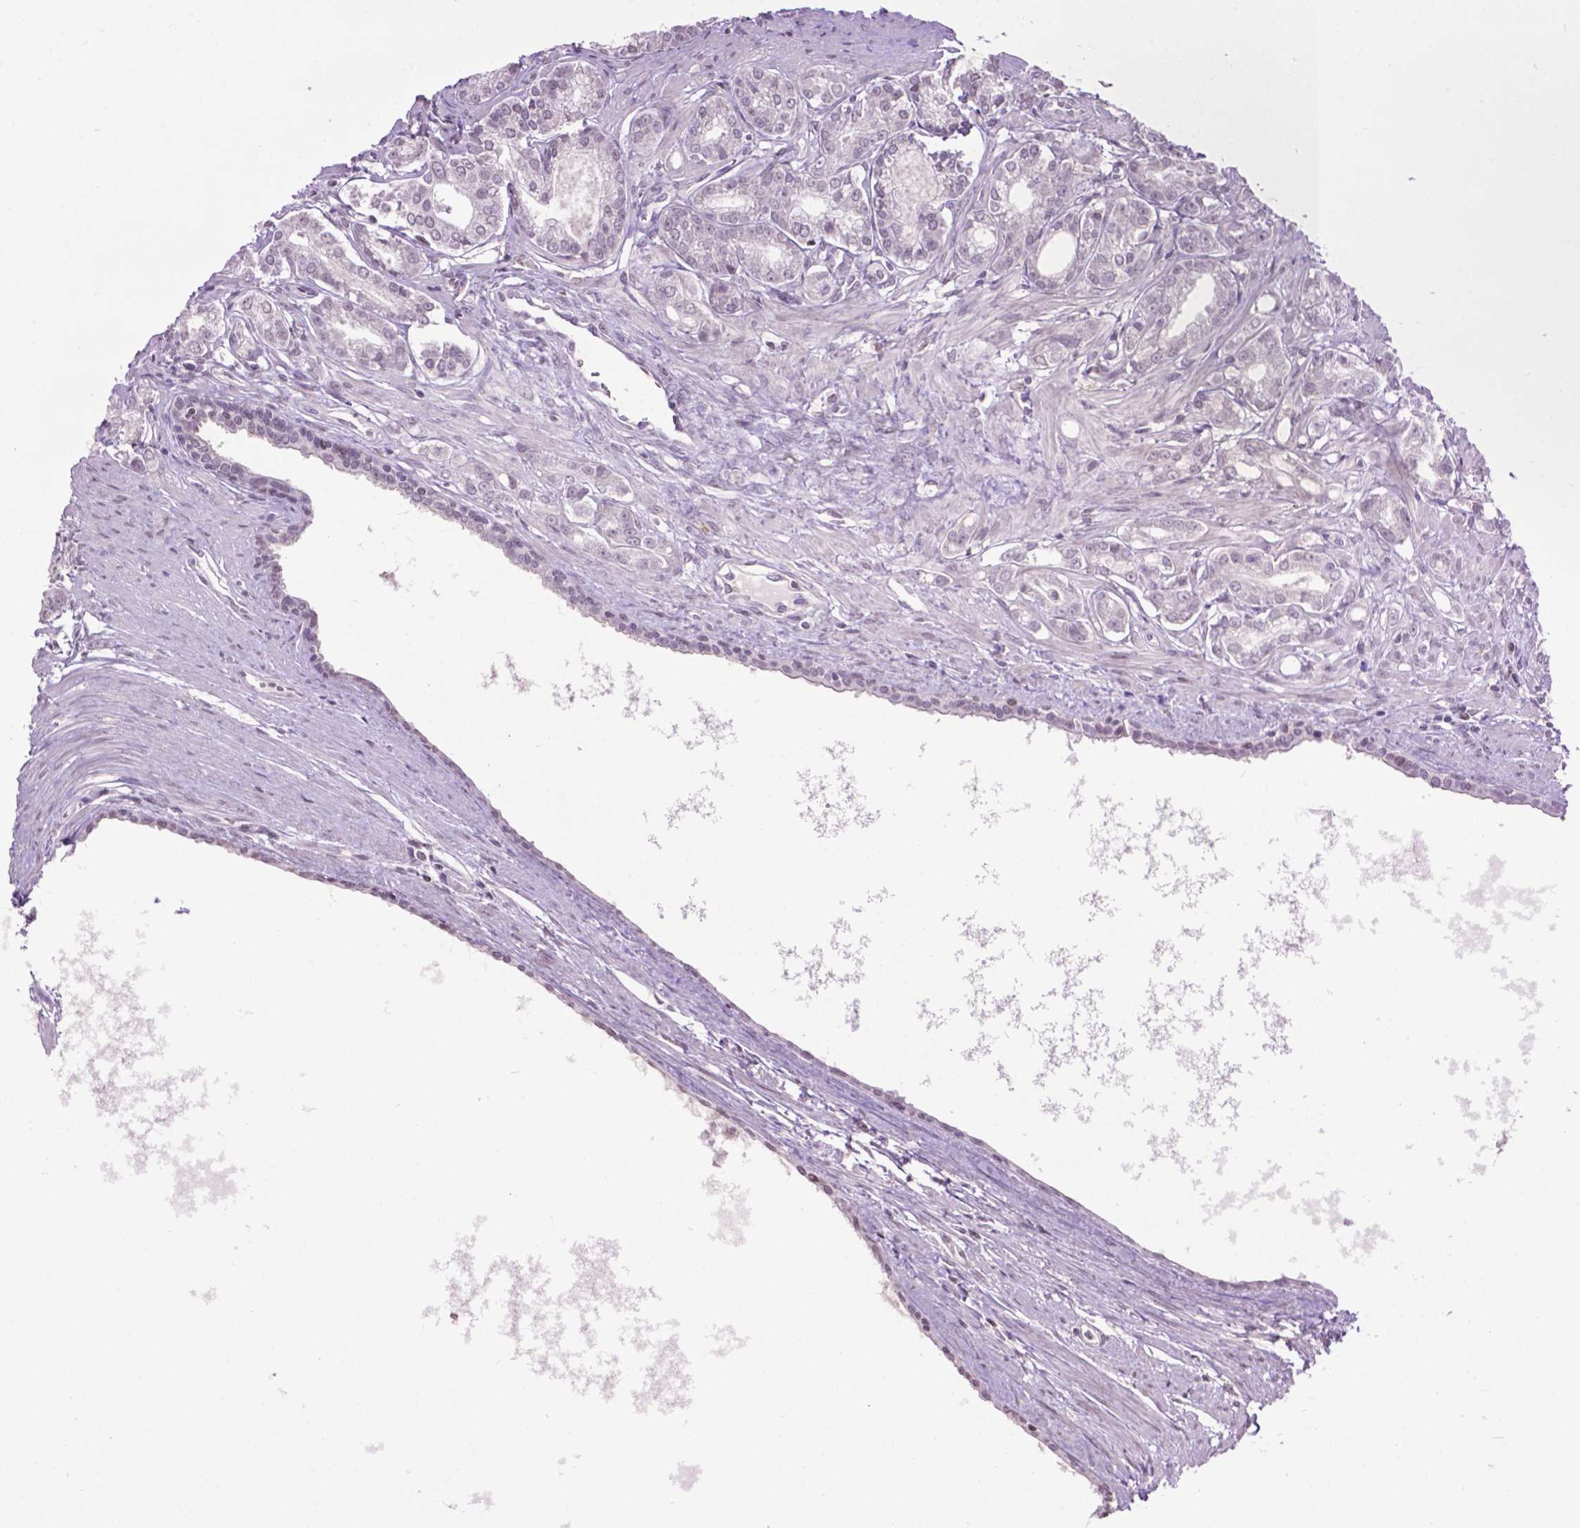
{"staining": {"intensity": "negative", "quantity": "none", "location": "none"}, "tissue": "prostate cancer", "cell_type": "Tumor cells", "image_type": "cancer", "snomed": [{"axis": "morphology", "description": "Adenocarcinoma, NOS"}, {"axis": "topography", "description": "Prostate"}], "caption": "This is an IHC histopathology image of human prostate cancer (adenocarcinoma). There is no staining in tumor cells.", "gene": "TH", "patient": {"sex": "male", "age": 71}}